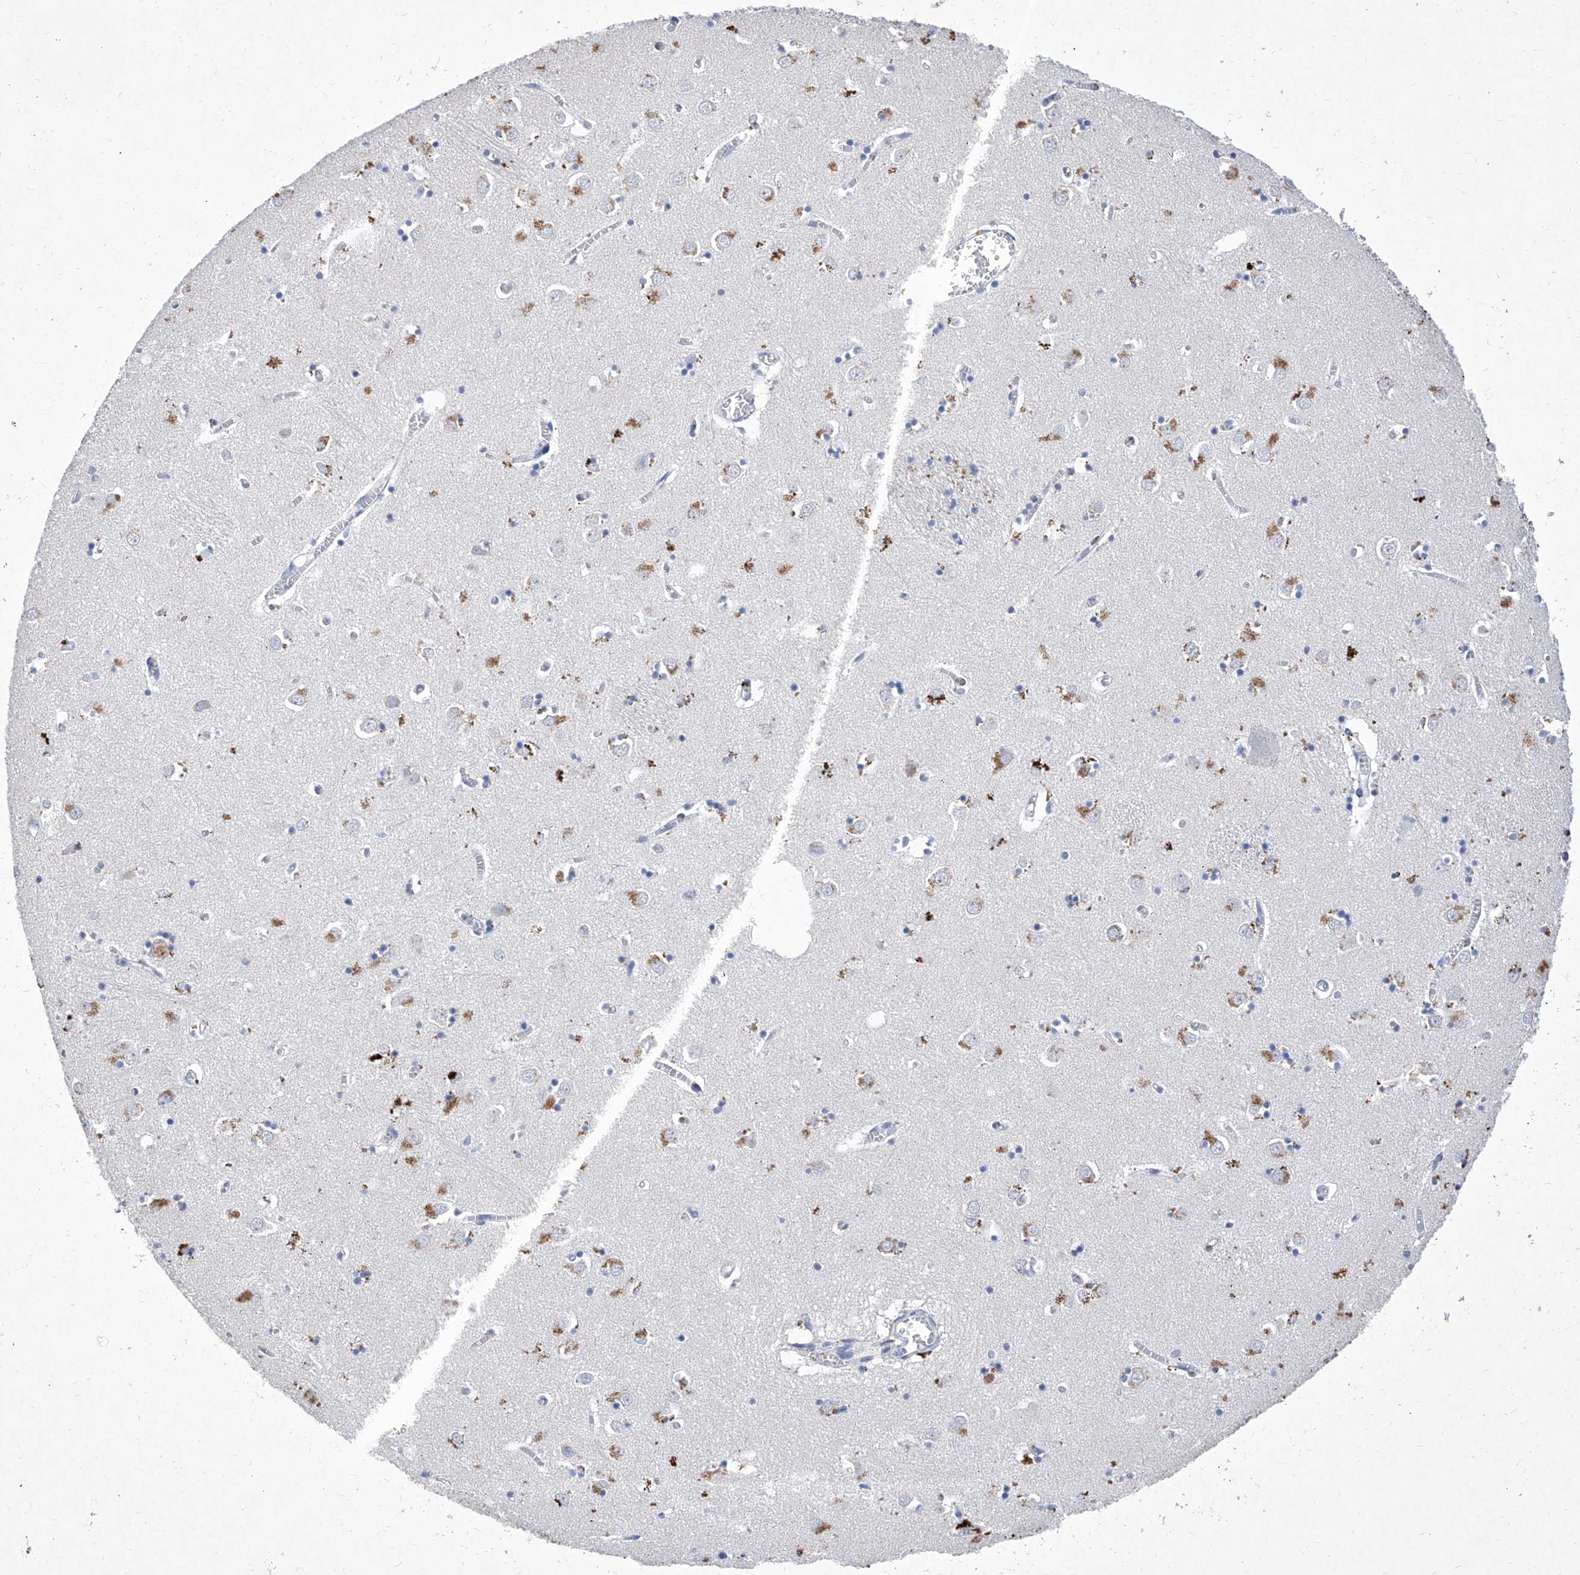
{"staining": {"intensity": "negative", "quantity": "none", "location": "none"}, "tissue": "caudate", "cell_type": "Glial cells", "image_type": "normal", "snomed": [{"axis": "morphology", "description": "Normal tissue, NOS"}, {"axis": "topography", "description": "Lateral ventricle wall"}], "caption": "Glial cells show no significant protein staining in unremarkable caudate. (DAB (3,3'-diaminobenzidine) IHC visualized using brightfield microscopy, high magnification).", "gene": "IFNL2", "patient": {"sex": "male", "age": 70}}